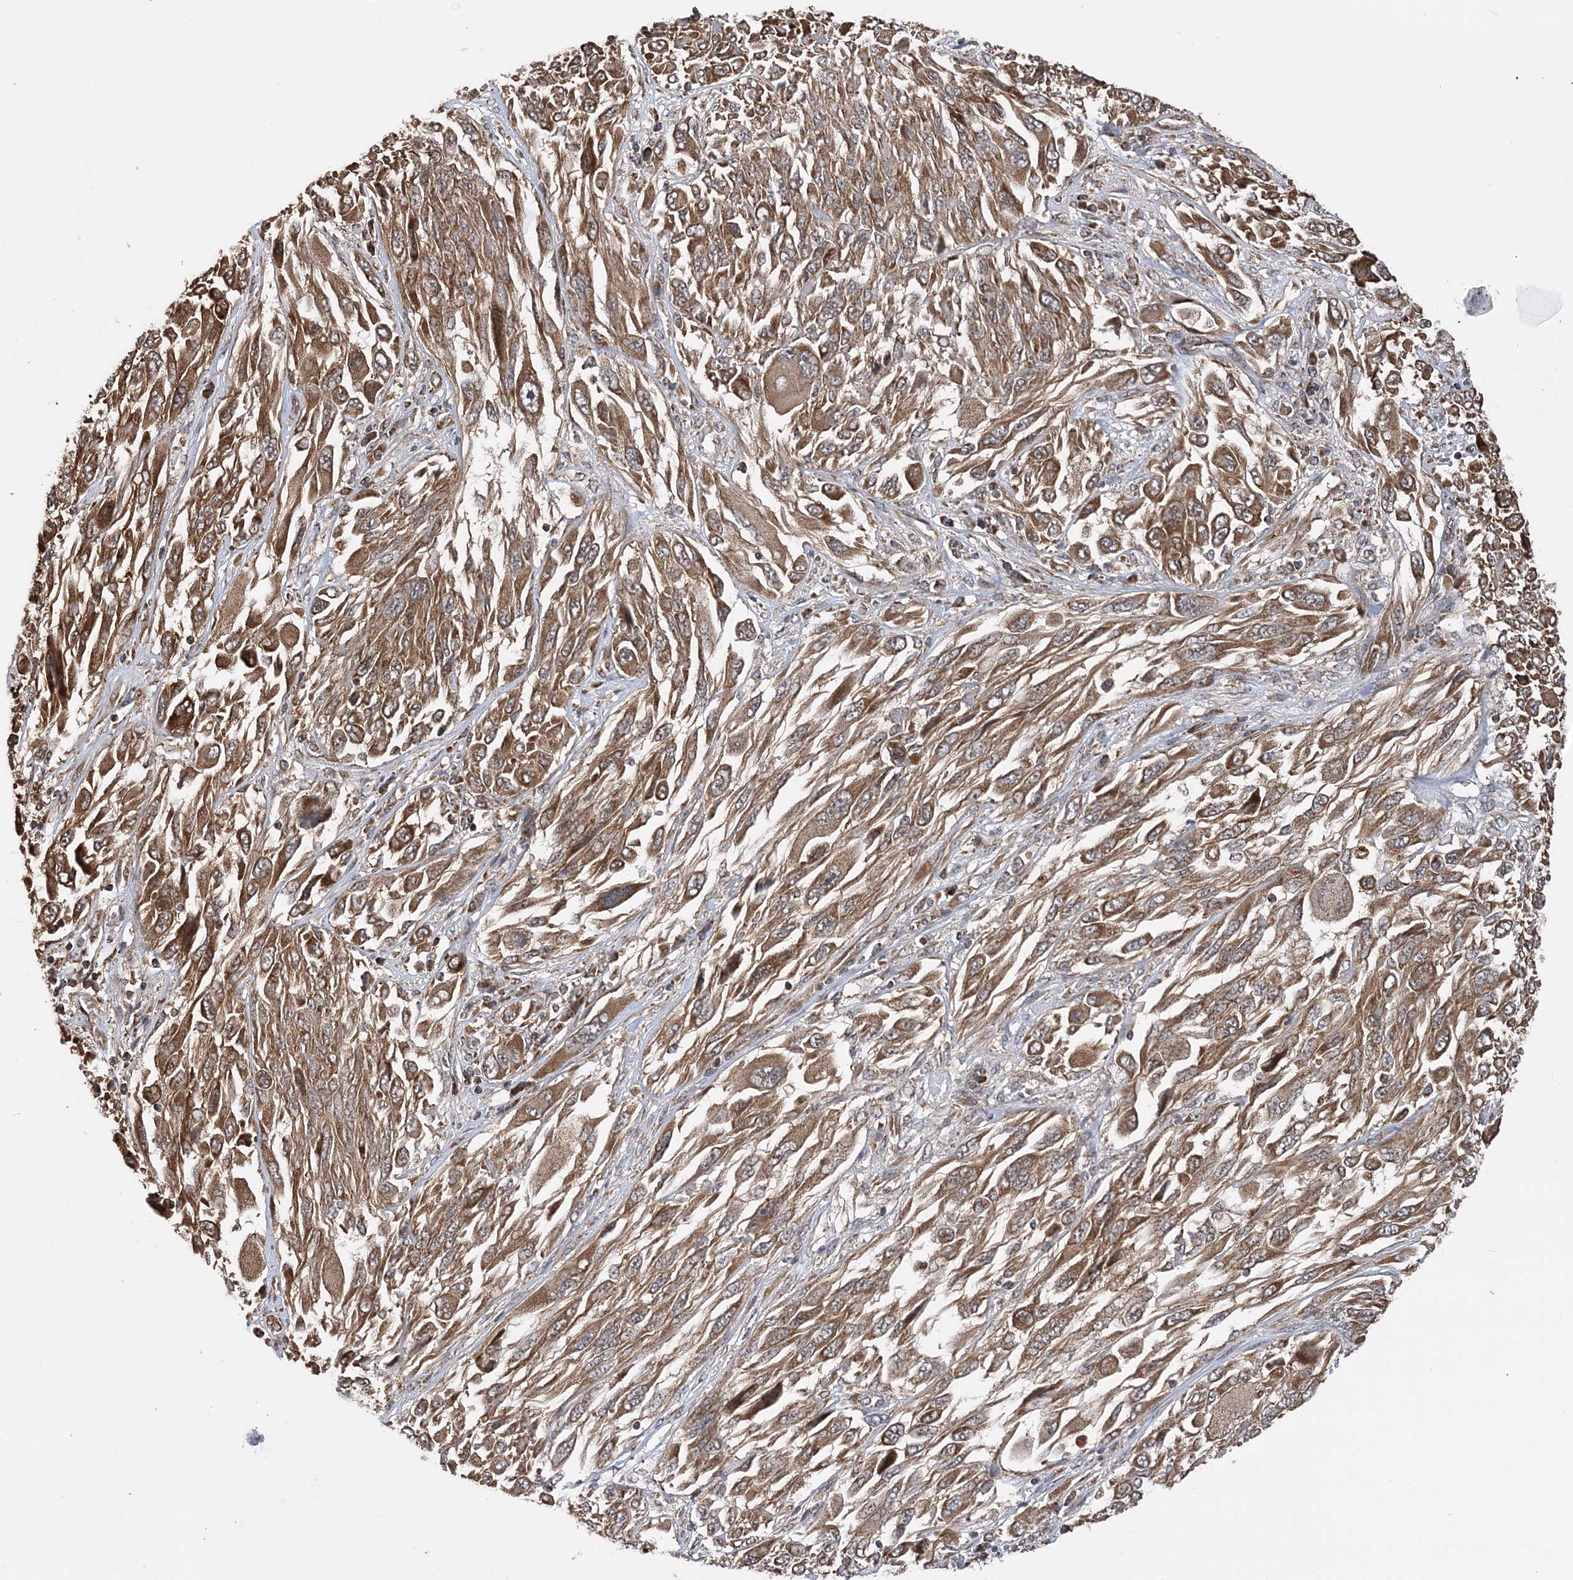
{"staining": {"intensity": "moderate", "quantity": ">75%", "location": "cytoplasmic/membranous"}, "tissue": "melanoma", "cell_type": "Tumor cells", "image_type": "cancer", "snomed": [{"axis": "morphology", "description": "Malignant melanoma, NOS"}, {"axis": "topography", "description": "Skin"}], "caption": "Protein expression analysis of melanoma shows moderate cytoplasmic/membranous expression in about >75% of tumor cells.", "gene": "PCBP1", "patient": {"sex": "female", "age": 91}}